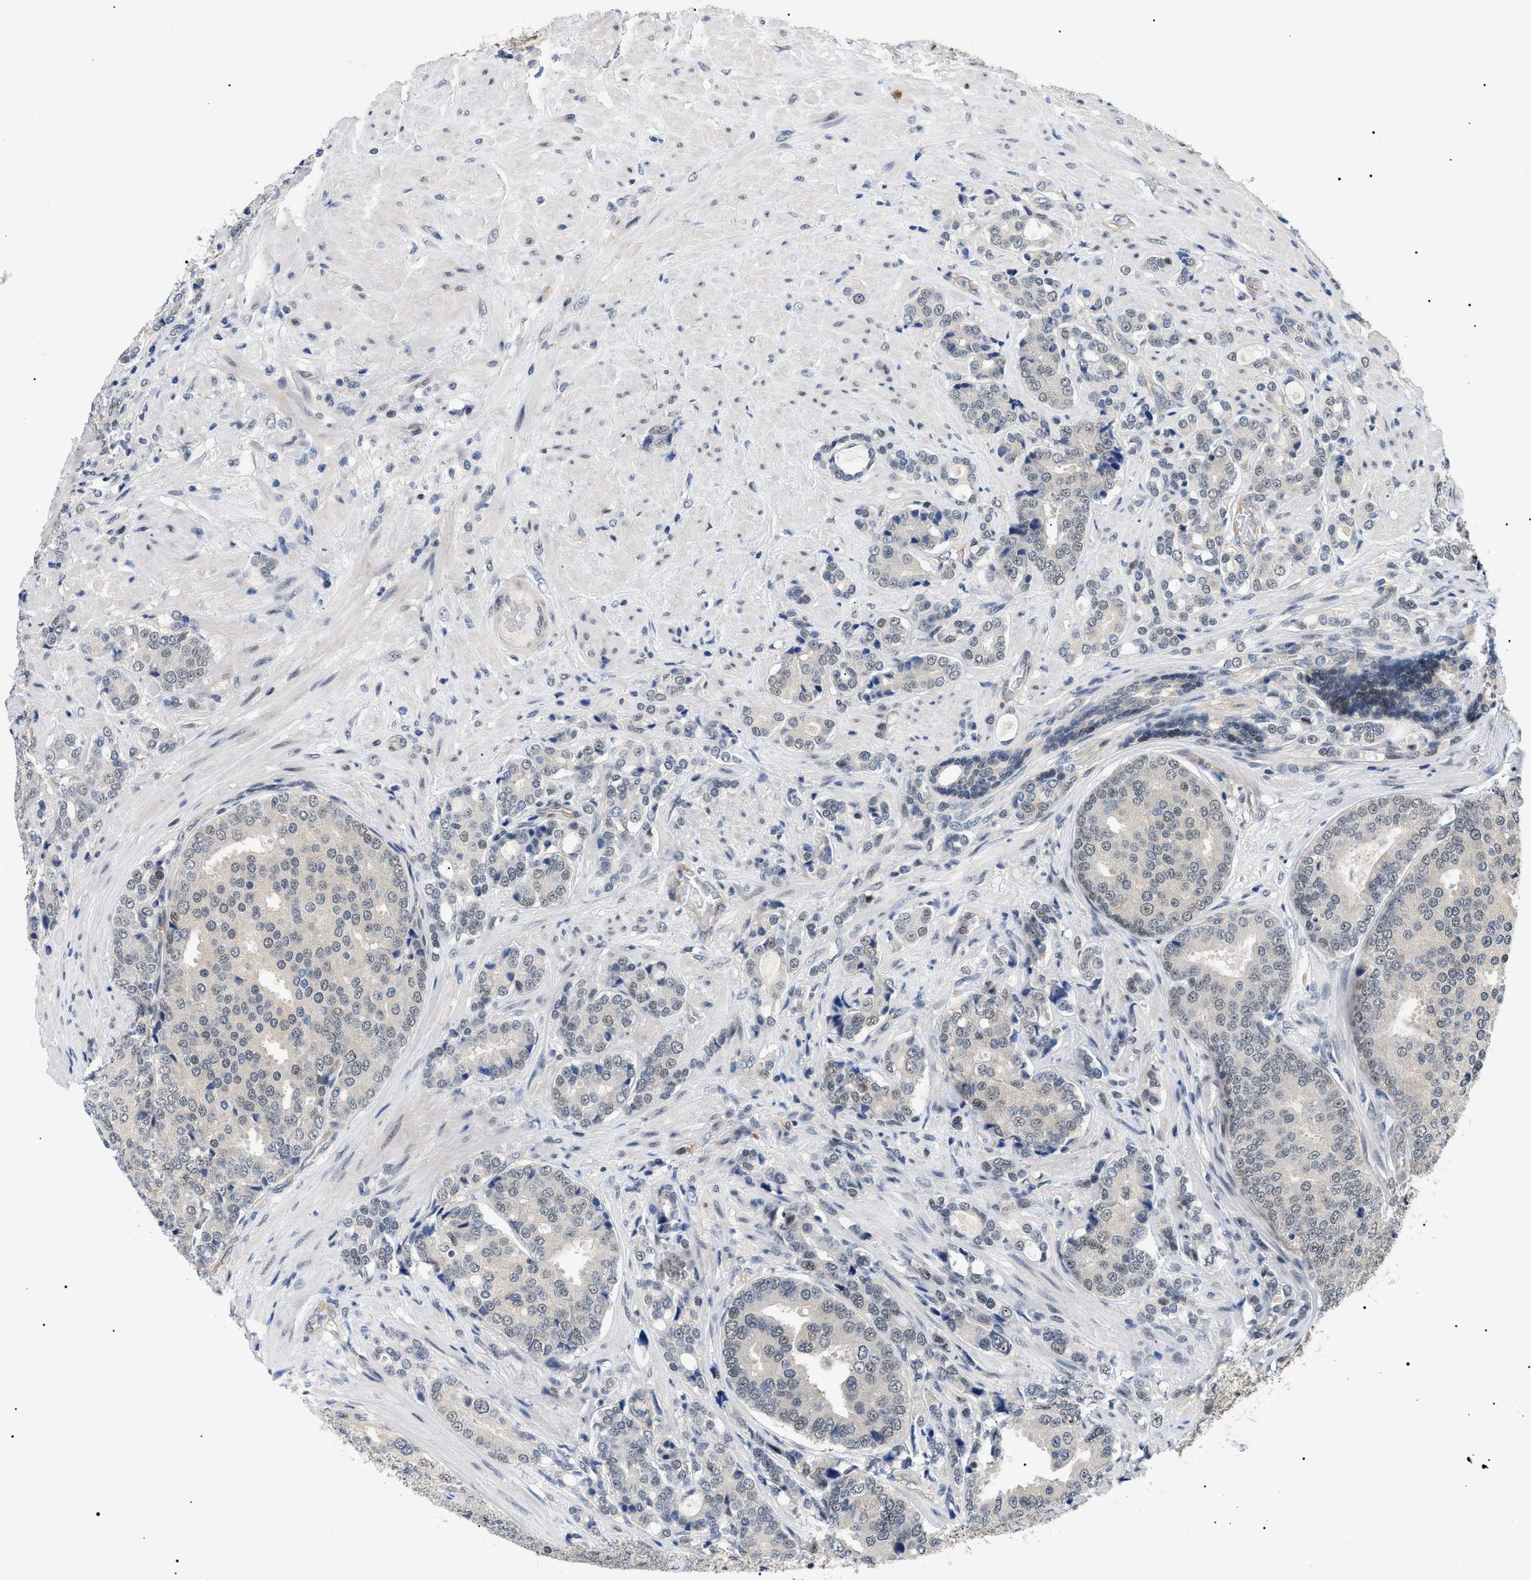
{"staining": {"intensity": "weak", "quantity": "<25%", "location": "nuclear"}, "tissue": "prostate cancer", "cell_type": "Tumor cells", "image_type": "cancer", "snomed": [{"axis": "morphology", "description": "Adenocarcinoma, High grade"}, {"axis": "topography", "description": "Prostate"}], "caption": "Tumor cells are negative for brown protein staining in prostate cancer (high-grade adenocarcinoma).", "gene": "GARRE1", "patient": {"sex": "male", "age": 50}}